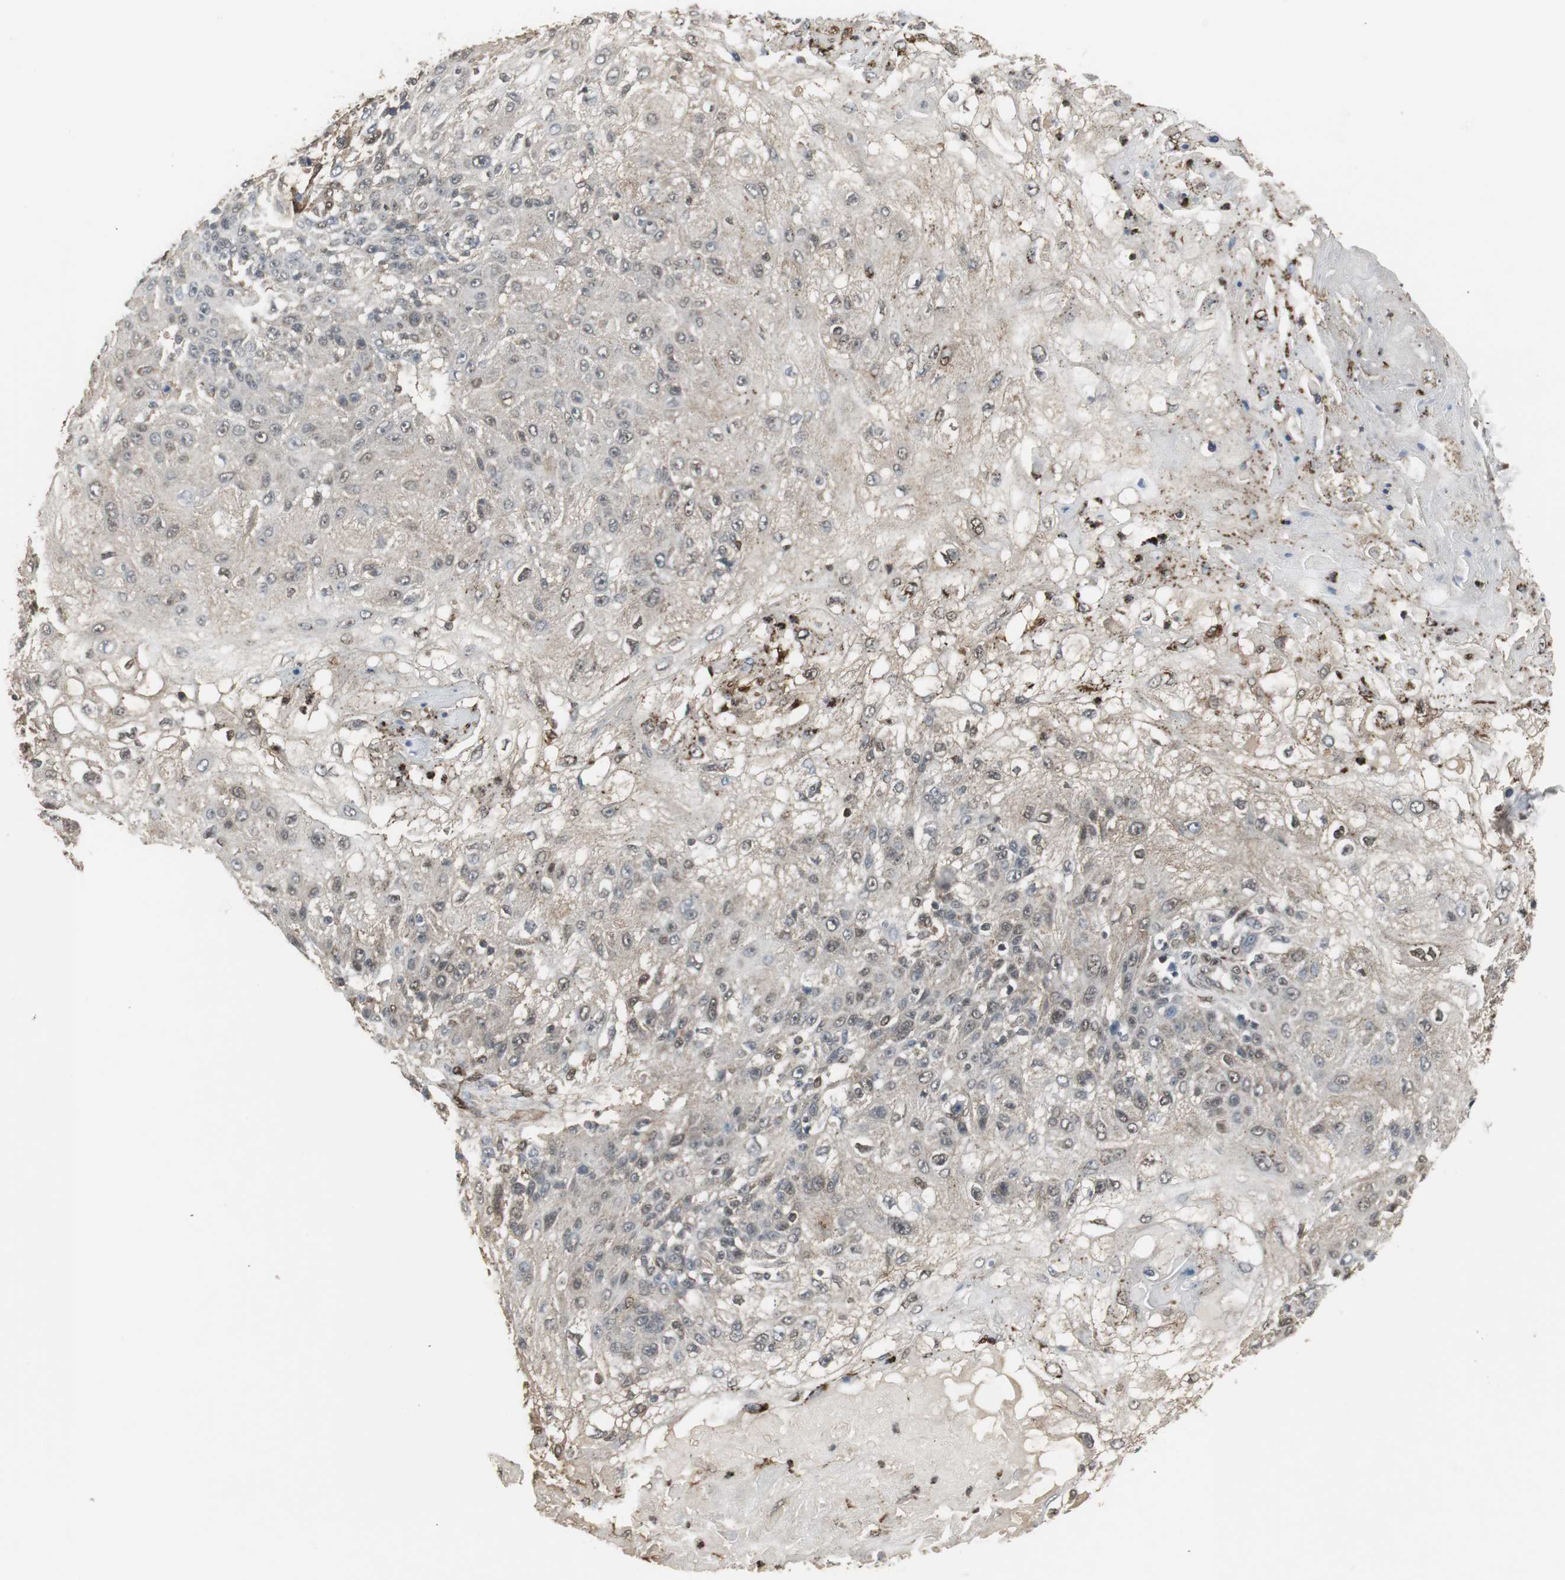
{"staining": {"intensity": "weak", "quantity": "25%-75%", "location": "cytoplasmic/membranous,nuclear"}, "tissue": "skin cancer", "cell_type": "Tumor cells", "image_type": "cancer", "snomed": [{"axis": "morphology", "description": "Normal tissue, NOS"}, {"axis": "morphology", "description": "Squamous cell carcinoma, NOS"}, {"axis": "topography", "description": "Skin"}], "caption": "Weak cytoplasmic/membranous and nuclear positivity for a protein is appreciated in approximately 25%-75% of tumor cells of squamous cell carcinoma (skin) using IHC.", "gene": "PLIN3", "patient": {"sex": "female", "age": 83}}